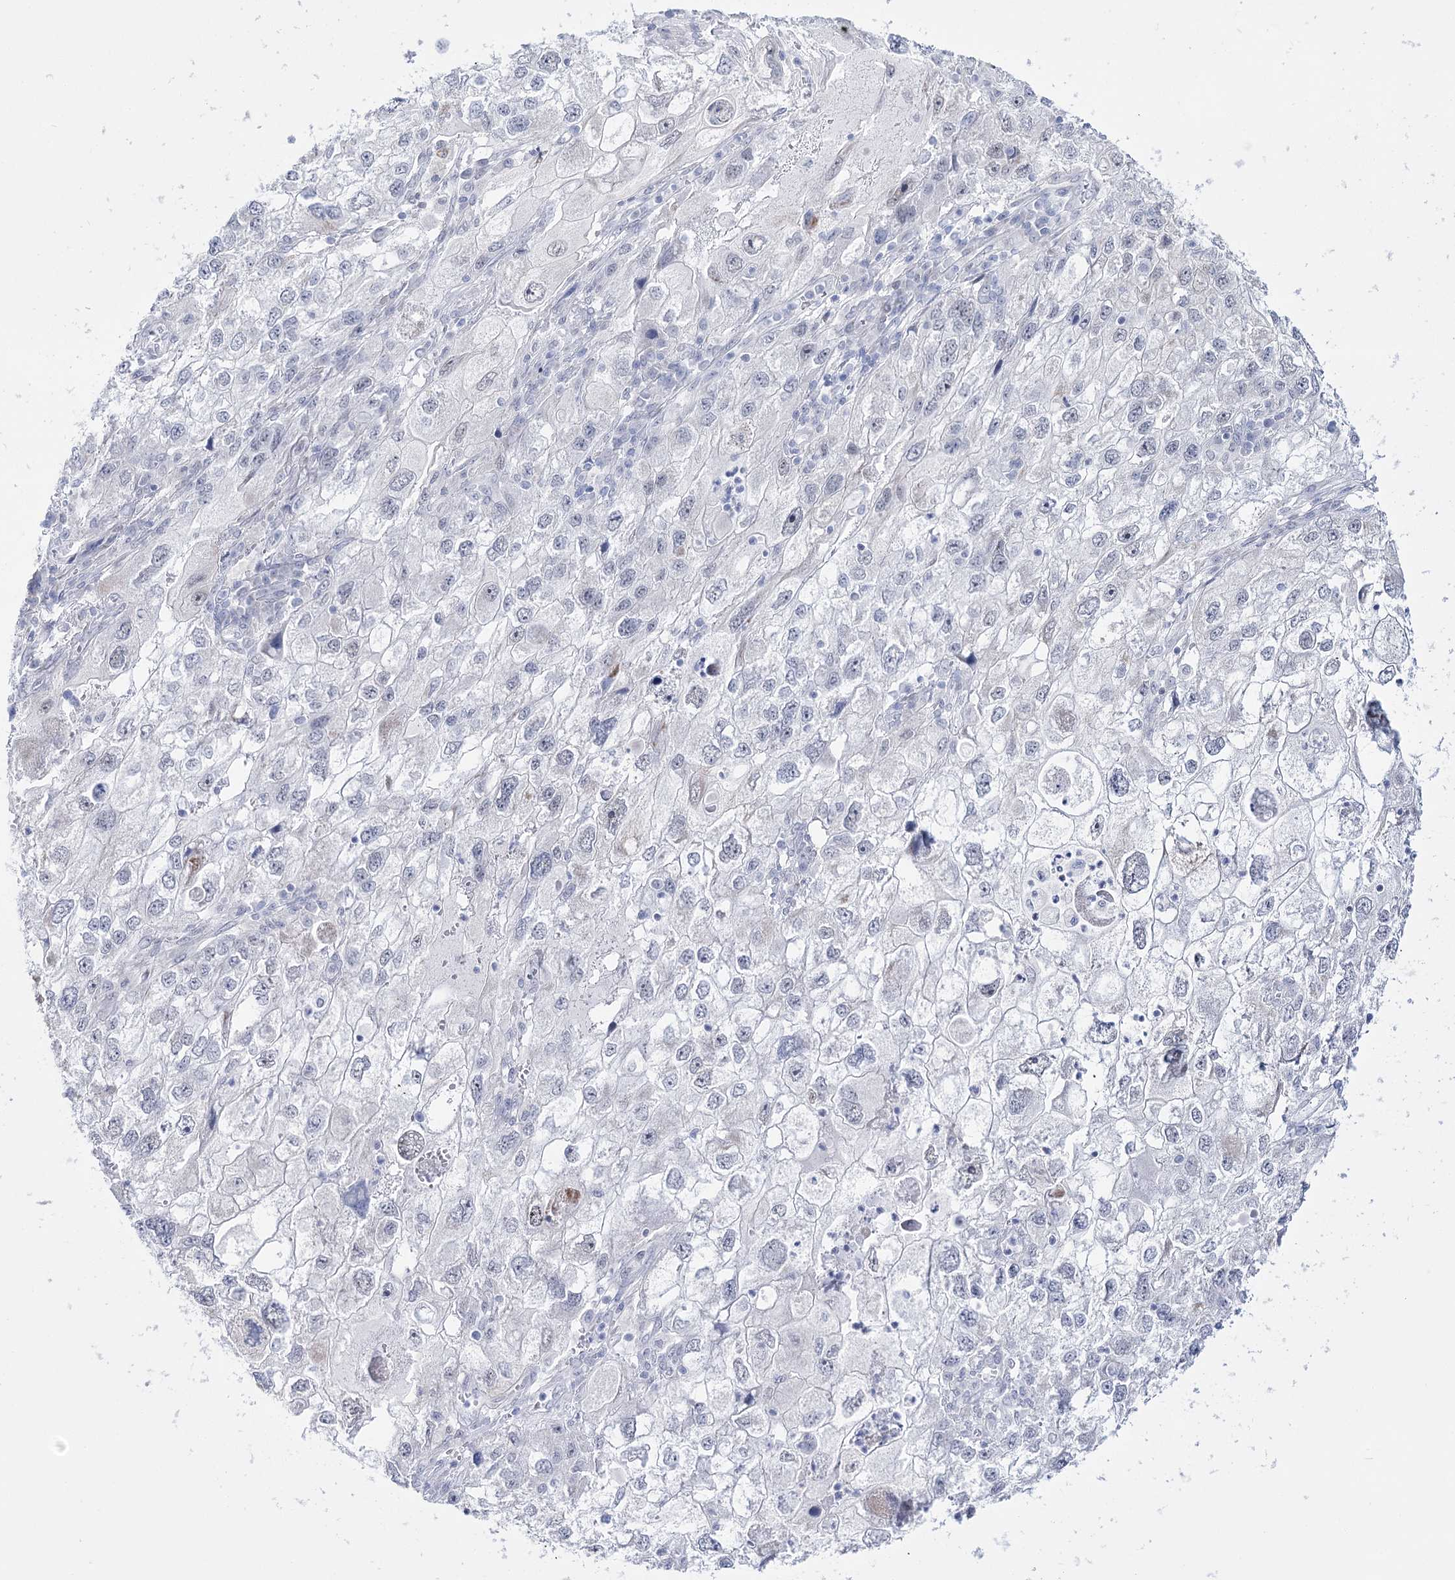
{"staining": {"intensity": "negative", "quantity": "none", "location": "none"}, "tissue": "endometrial cancer", "cell_type": "Tumor cells", "image_type": "cancer", "snomed": [{"axis": "morphology", "description": "Adenocarcinoma, NOS"}, {"axis": "topography", "description": "Endometrium"}], "caption": "Immunohistochemical staining of human adenocarcinoma (endometrial) demonstrates no significant staining in tumor cells.", "gene": "RBM15B", "patient": {"sex": "female", "age": 49}}